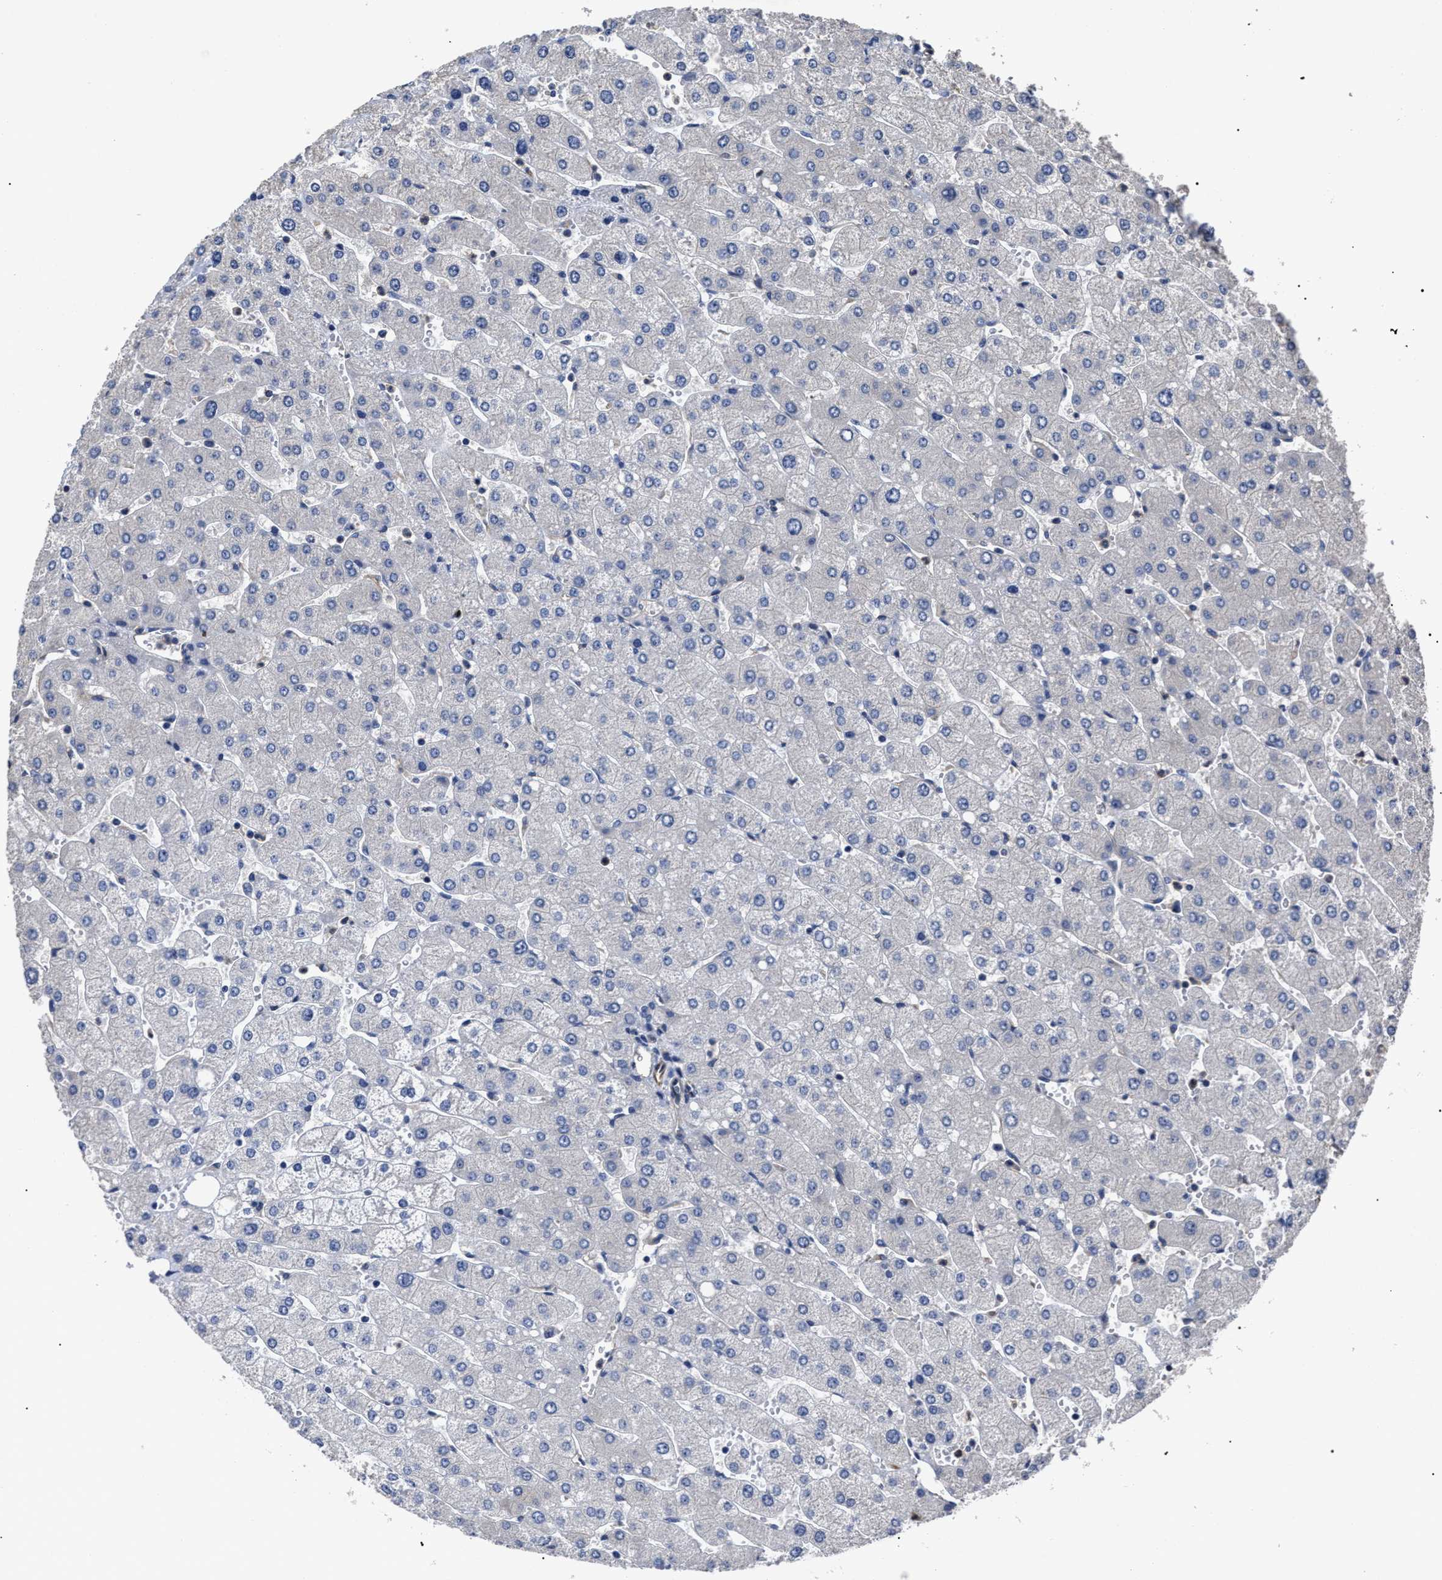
{"staining": {"intensity": "negative", "quantity": "none", "location": "none"}, "tissue": "liver", "cell_type": "Cholangiocytes", "image_type": "normal", "snomed": [{"axis": "morphology", "description": "Normal tissue, NOS"}, {"axis": "topography", "description": "Liver"}], "caption": "Micrograph shows no protein positivity in cholangiocytes of normal liver.", "gene": "TSPAN33", "patient": {"sex": "male", "age": 55}}